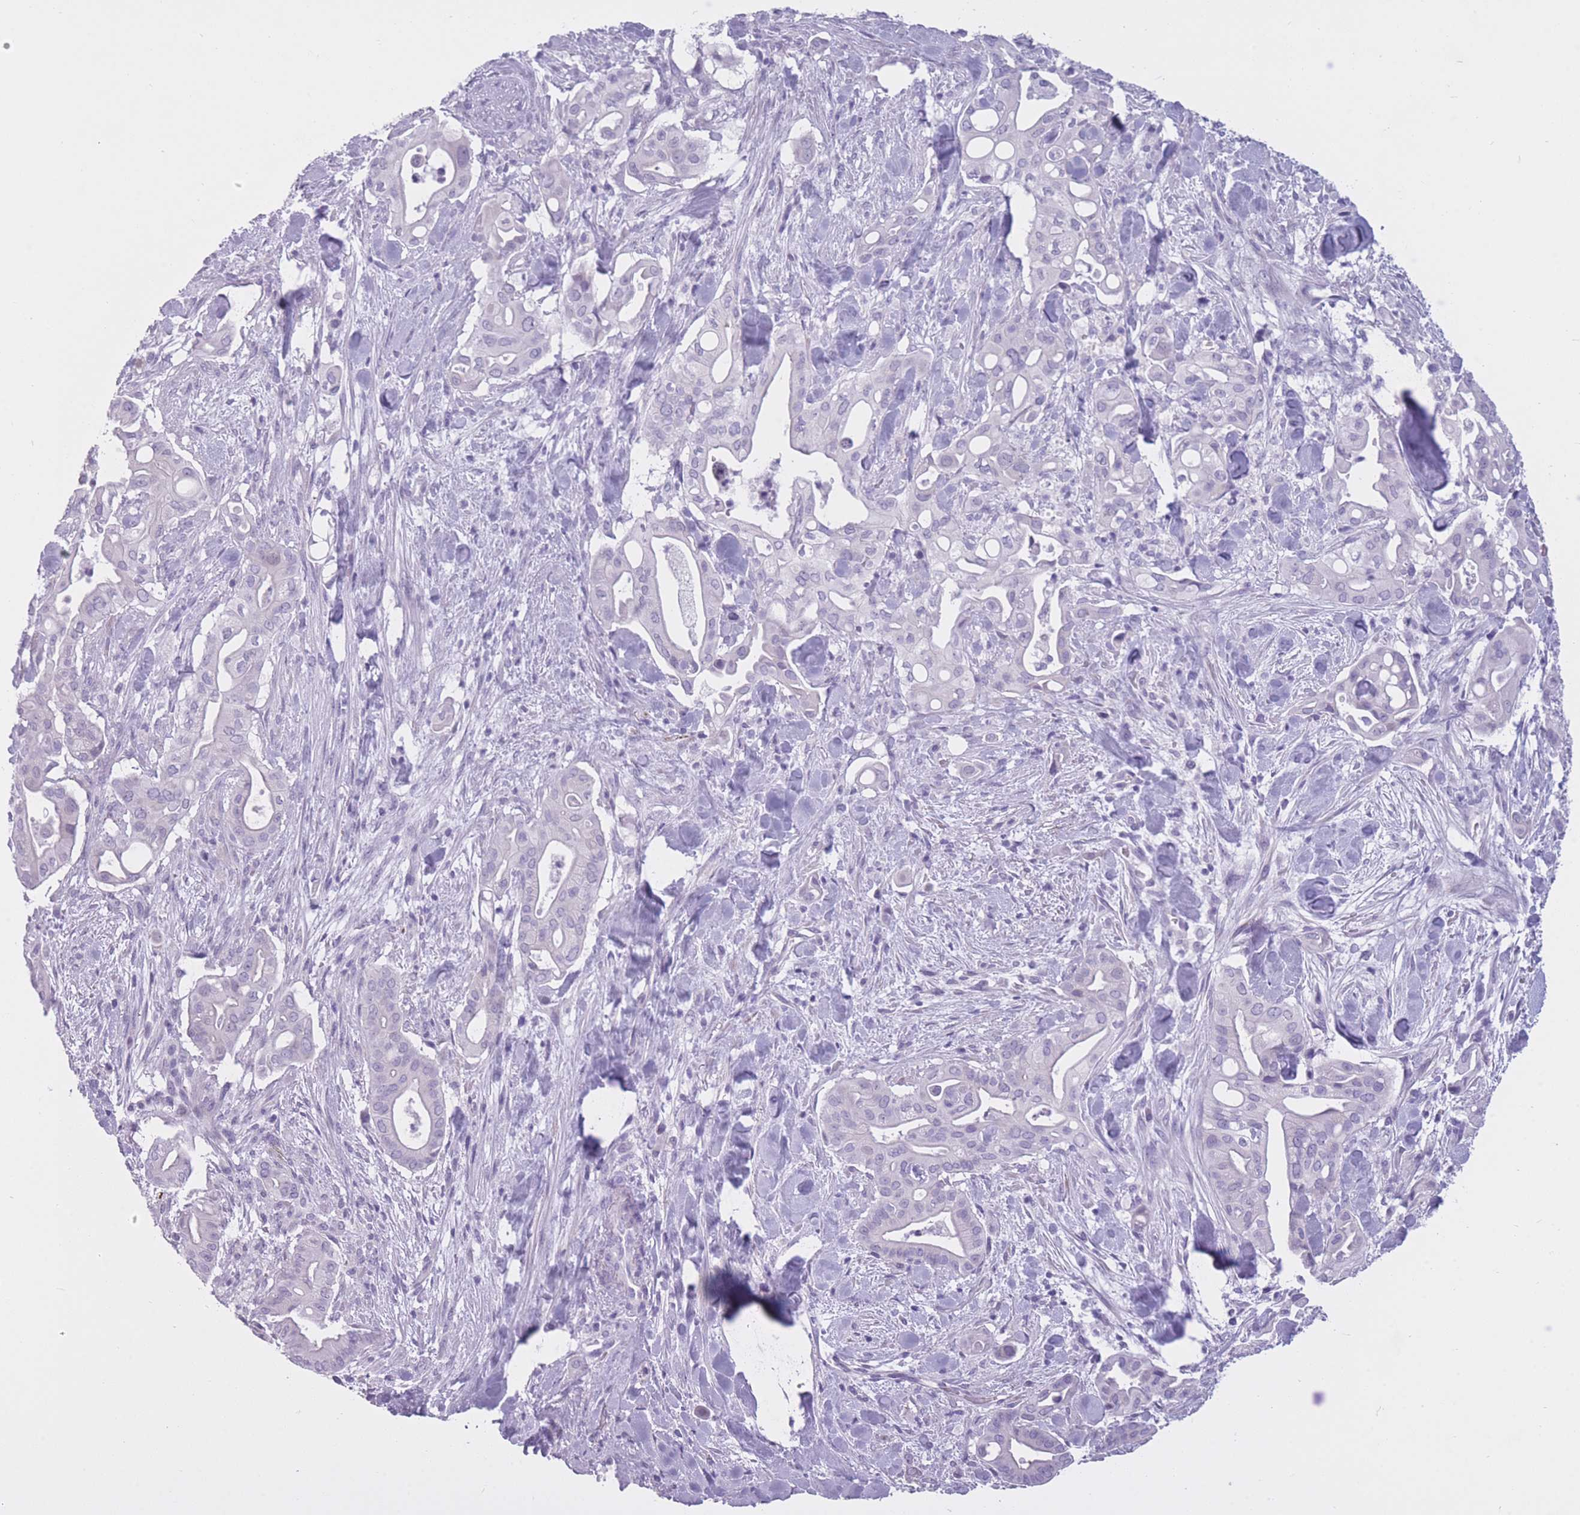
{"staining": {"intensity": "negative", "quantity": "none", "location": "none"}, "tissue": "liver cancer", "cell_type": "Tumor cells", "image_type": "cancer", "snomed": [{"axis": "morphology", "description": "Cholangiocarcinoma"}, {"axis": "topography", "description": "Liver"}], "caption": "IHC of human liver cholangiocarcinoma displays no positivity in tumor cells.", "gene": "GOLGA6D", "patient": {"sex": "female", "age": 68}}